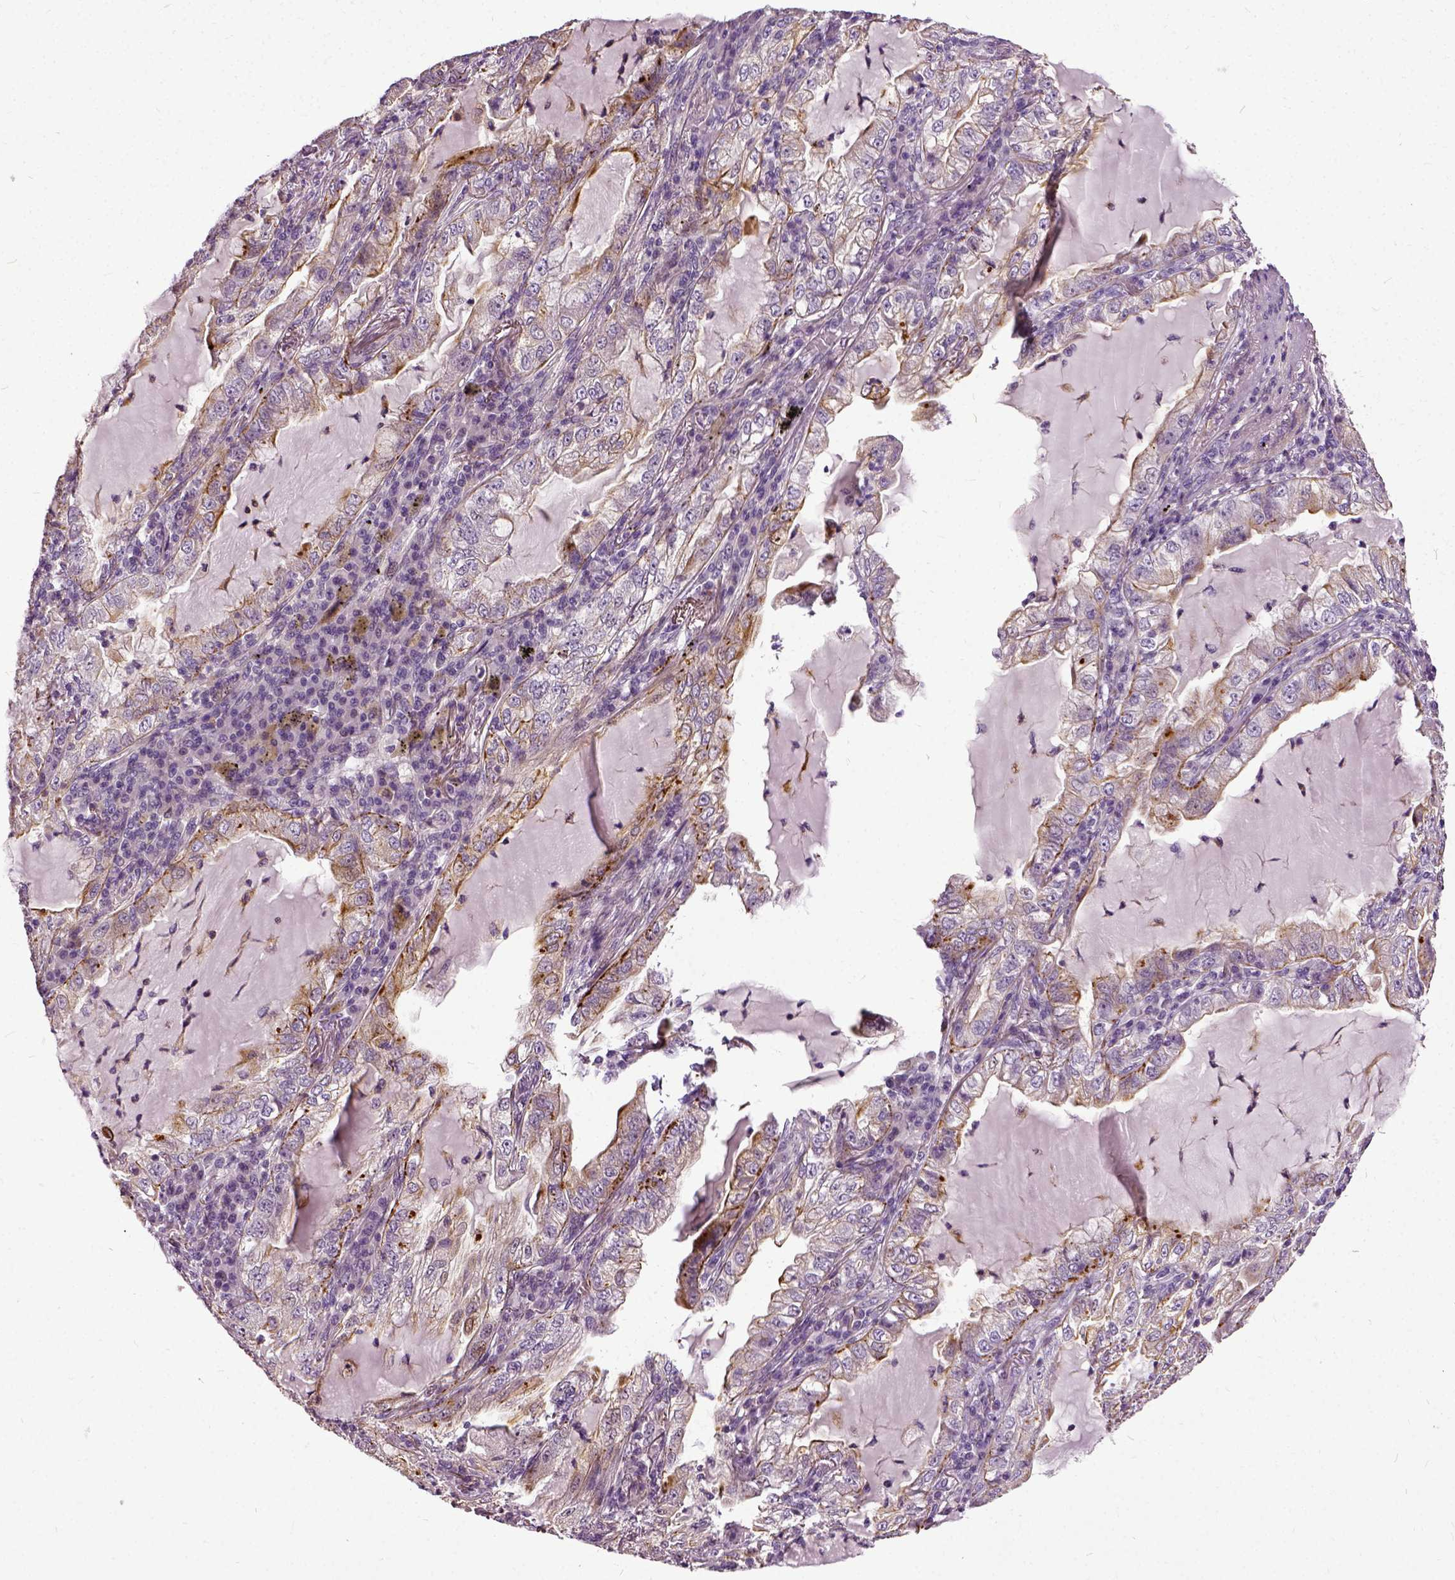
{"staining": {"intensity": "moderate", "quantity": "25%-75%", "location": "cytoplasmic/membranous"}, "tissue": "lung cancer", "cell_type": "Tumor cells", "image_type": "cancer", "snomed": [{"axis": "morphology", "description": "Adenocarcinoma, NOS"}, {"axis": "topography", "description": "Lung"}], "caption": "An immunohistochemistry (IHC) image of neoplastic tissue is shown. Protein staining in brown highlights moderate cytoplasmic/membranous positivity in adenocarcinoma (lung) within tumor cells.", "gene": "ILRUN", "patient": {"sex": "female", "age": 73}}